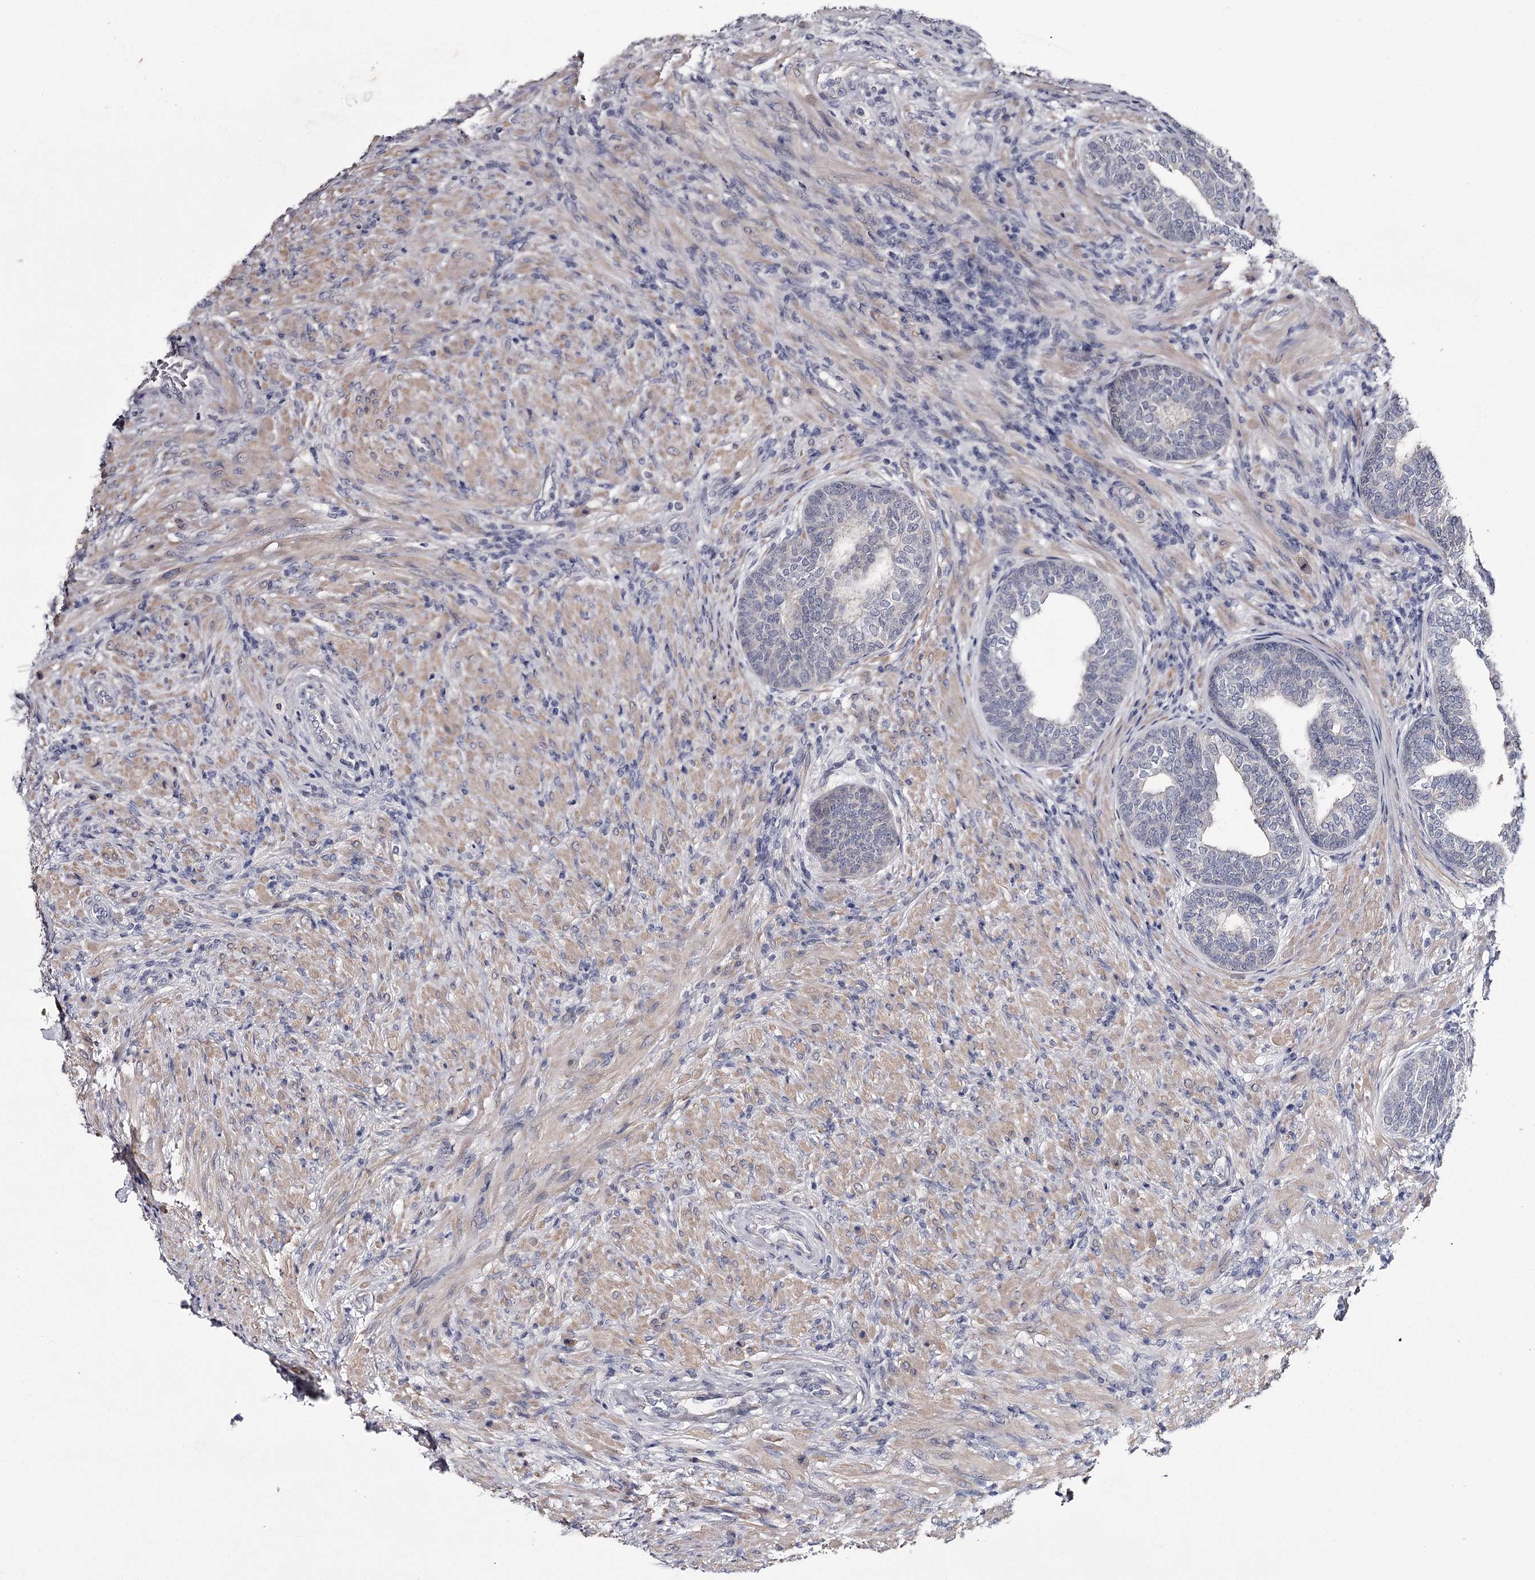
{"staining": {"intensity": "strong", "quantity": "25%-75%", "location": "cytoplasmic/membranous"}, "tissue": "prostate", "cell_type": "Glandular cells", "image_type": "normal", "snomed": [{"axis": "morphology", "description": "Normal tissue, NOS"}, {"axis": "topography", "description": "Prostate"}], "caption": "Unremarkable prostate reveals strong cytoplasmic/membranous positivity in approximately 25%-75% of glandular cells The protein is shown in brown color, while the nuclei are stained blue..", "gene": "FDXACB1", "patient": {"sex": "male", "age": 76}}